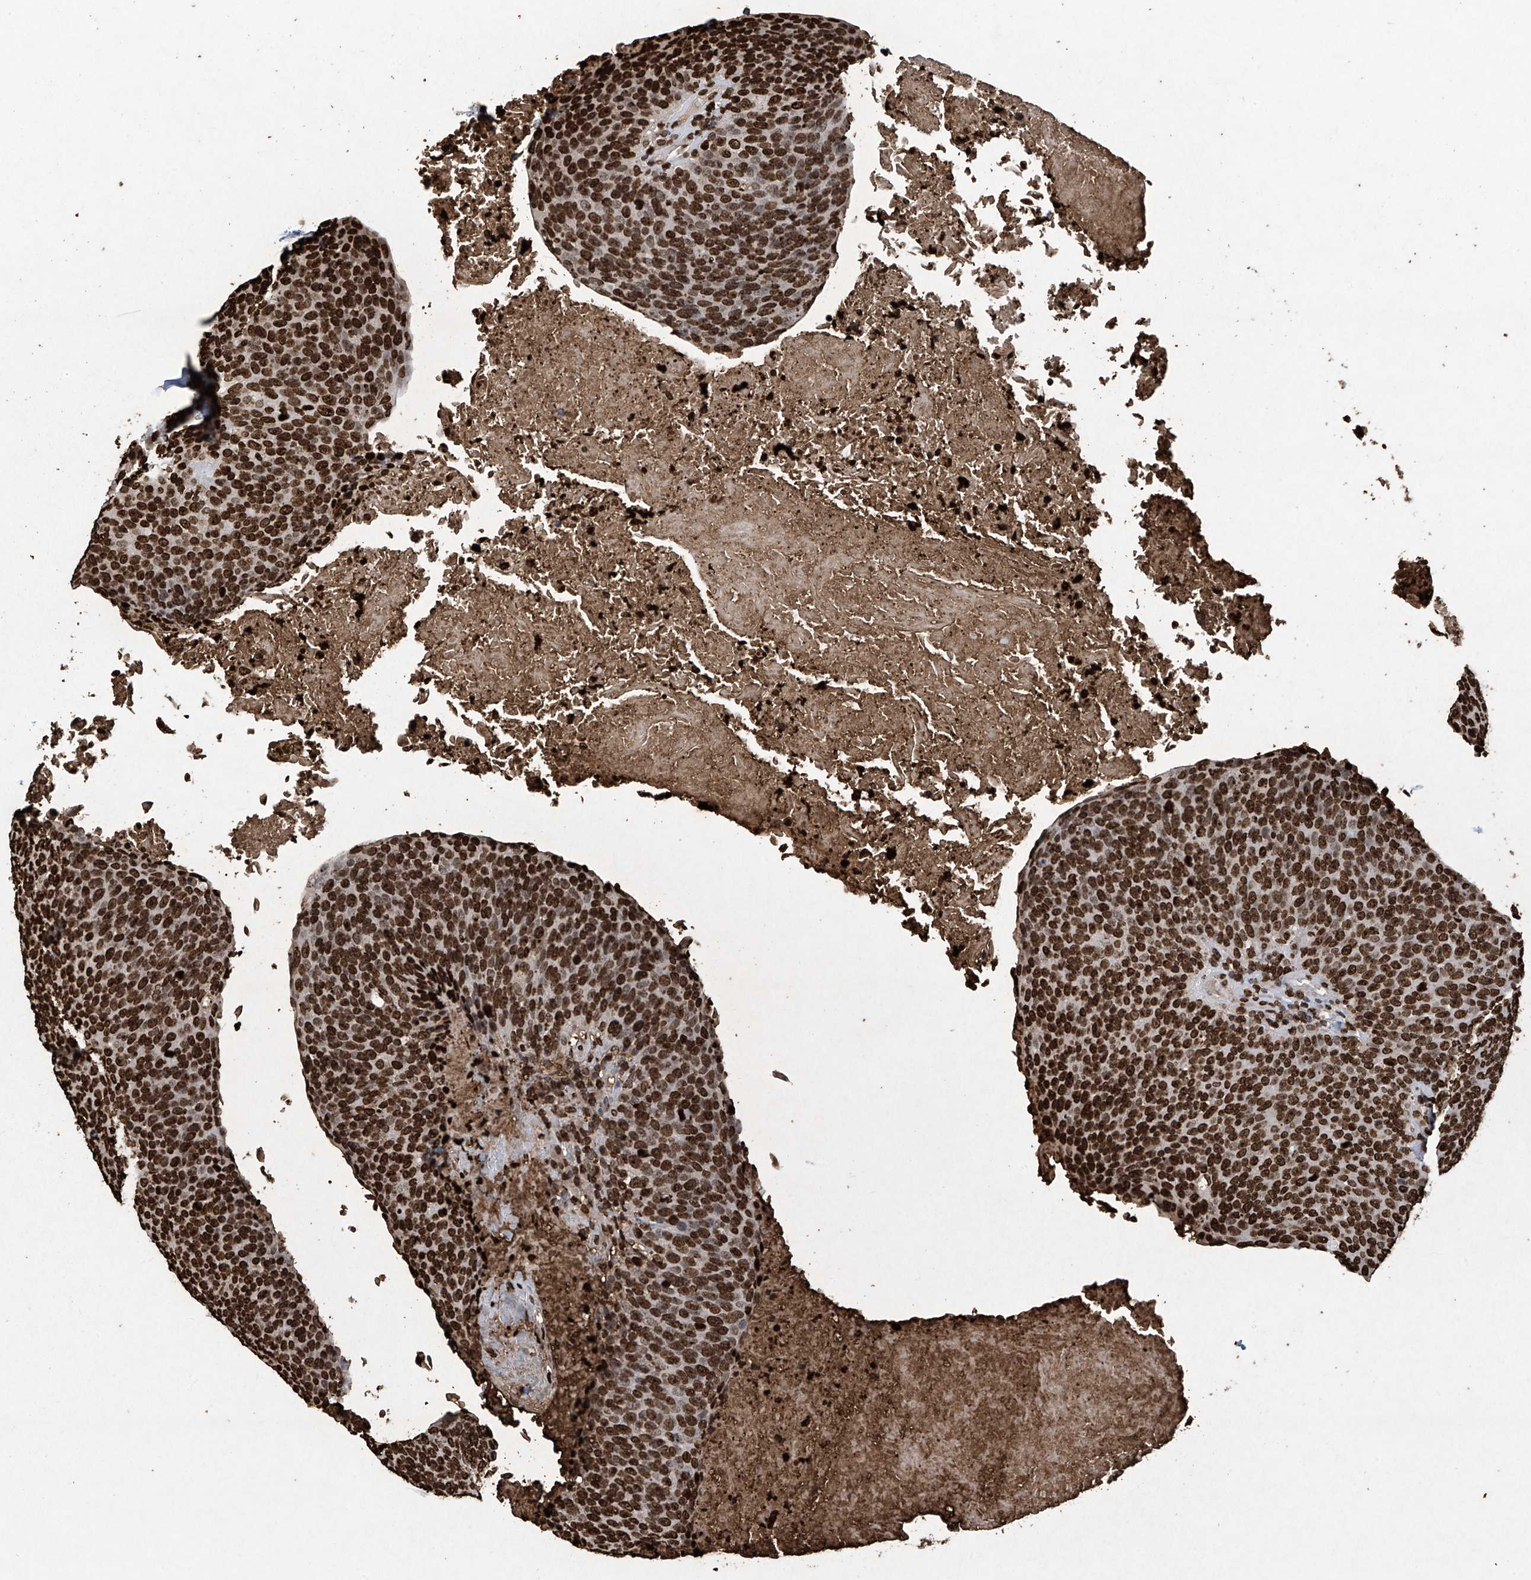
{"staining": {"intensity": "strong", "quantity": ">75%", "location": "nuclear"}, "tissue": "head and neck cancer", "cell_type": "Tumor cells", "image_type": "cancer", "snomed": [{"axis": "morphology", "description": "Squamous cell carcinoma, NOS"}, {"axis": "morphology", "description": "Squamous cell carcinoma, metastatic, NOS"}, {"axis": "topography", "description": "Lymph node"}, {"axis": "topography", "description": "Head-Neck"}], "caption": "Brown immunohistochemical staining in head and neck cancer (squamous cell carcinoma) reveals strong nuclear staining in approximately >75% of tumor cells. (DAB = brown stain, brightfield microscopy at high magnification).", "gene": "H3-3A", "patient": {"sex": "male", "age": 62}}